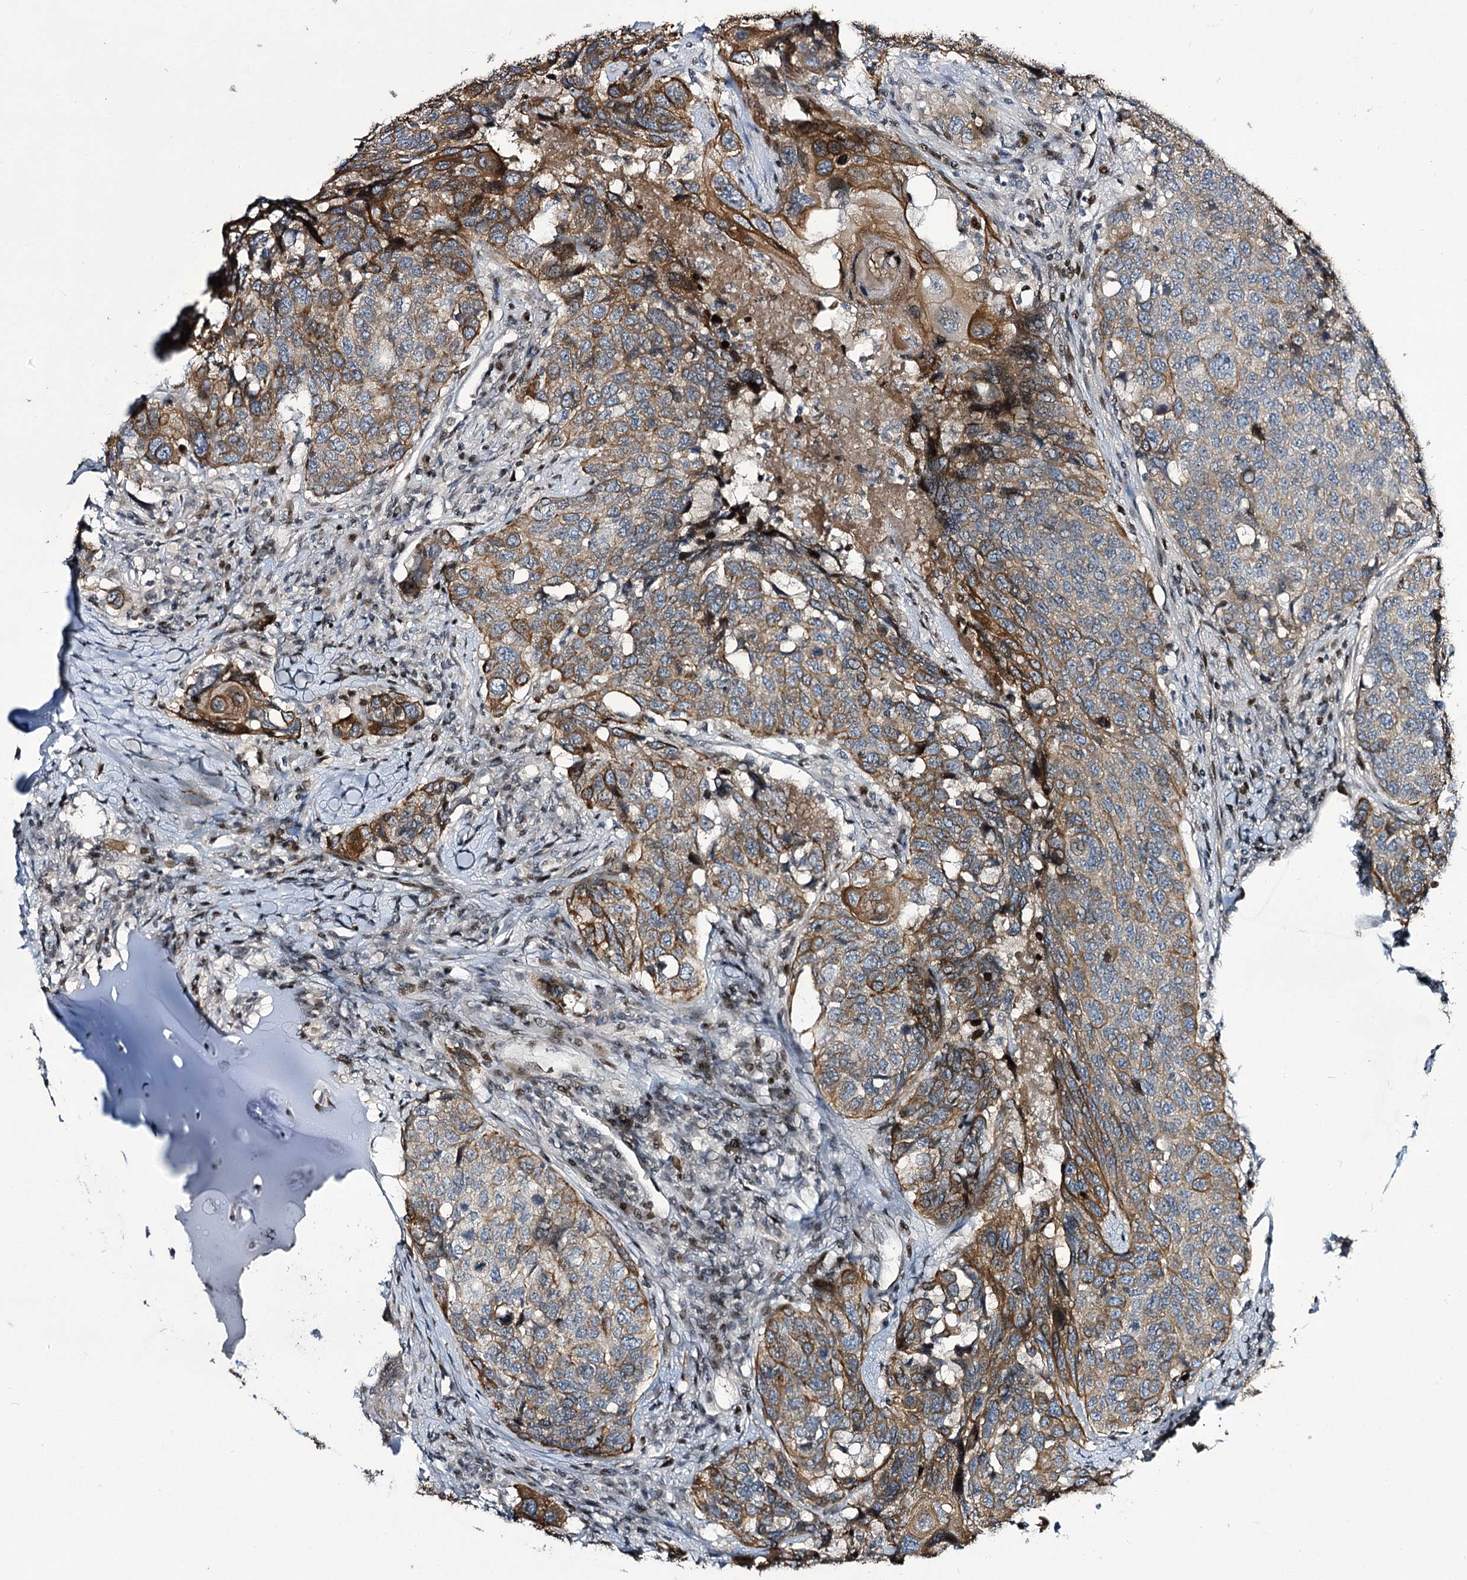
{"staining": {"intensity": "moderate", "quantity": "25%-75%", "location": "cytoplasmic/membranous"}, "tissue": "head and neck cancer", "cell_type": "Tumor cells", "image_type": "cancer", "snomed": [{"axis": "morphology", "description": "Squamous cell carcinoma, NOS"}, {"axis": "topography", "description": "Head-Neck"}], "caption": "A histopathology image of head and neck squamous cell carcinoma stained for a protein demonstrates moderate cytoplasmic/membranous brown staining in tumor cells.", "gene": "ITFG2", "patient": {"sex": "male", "age": 66}}